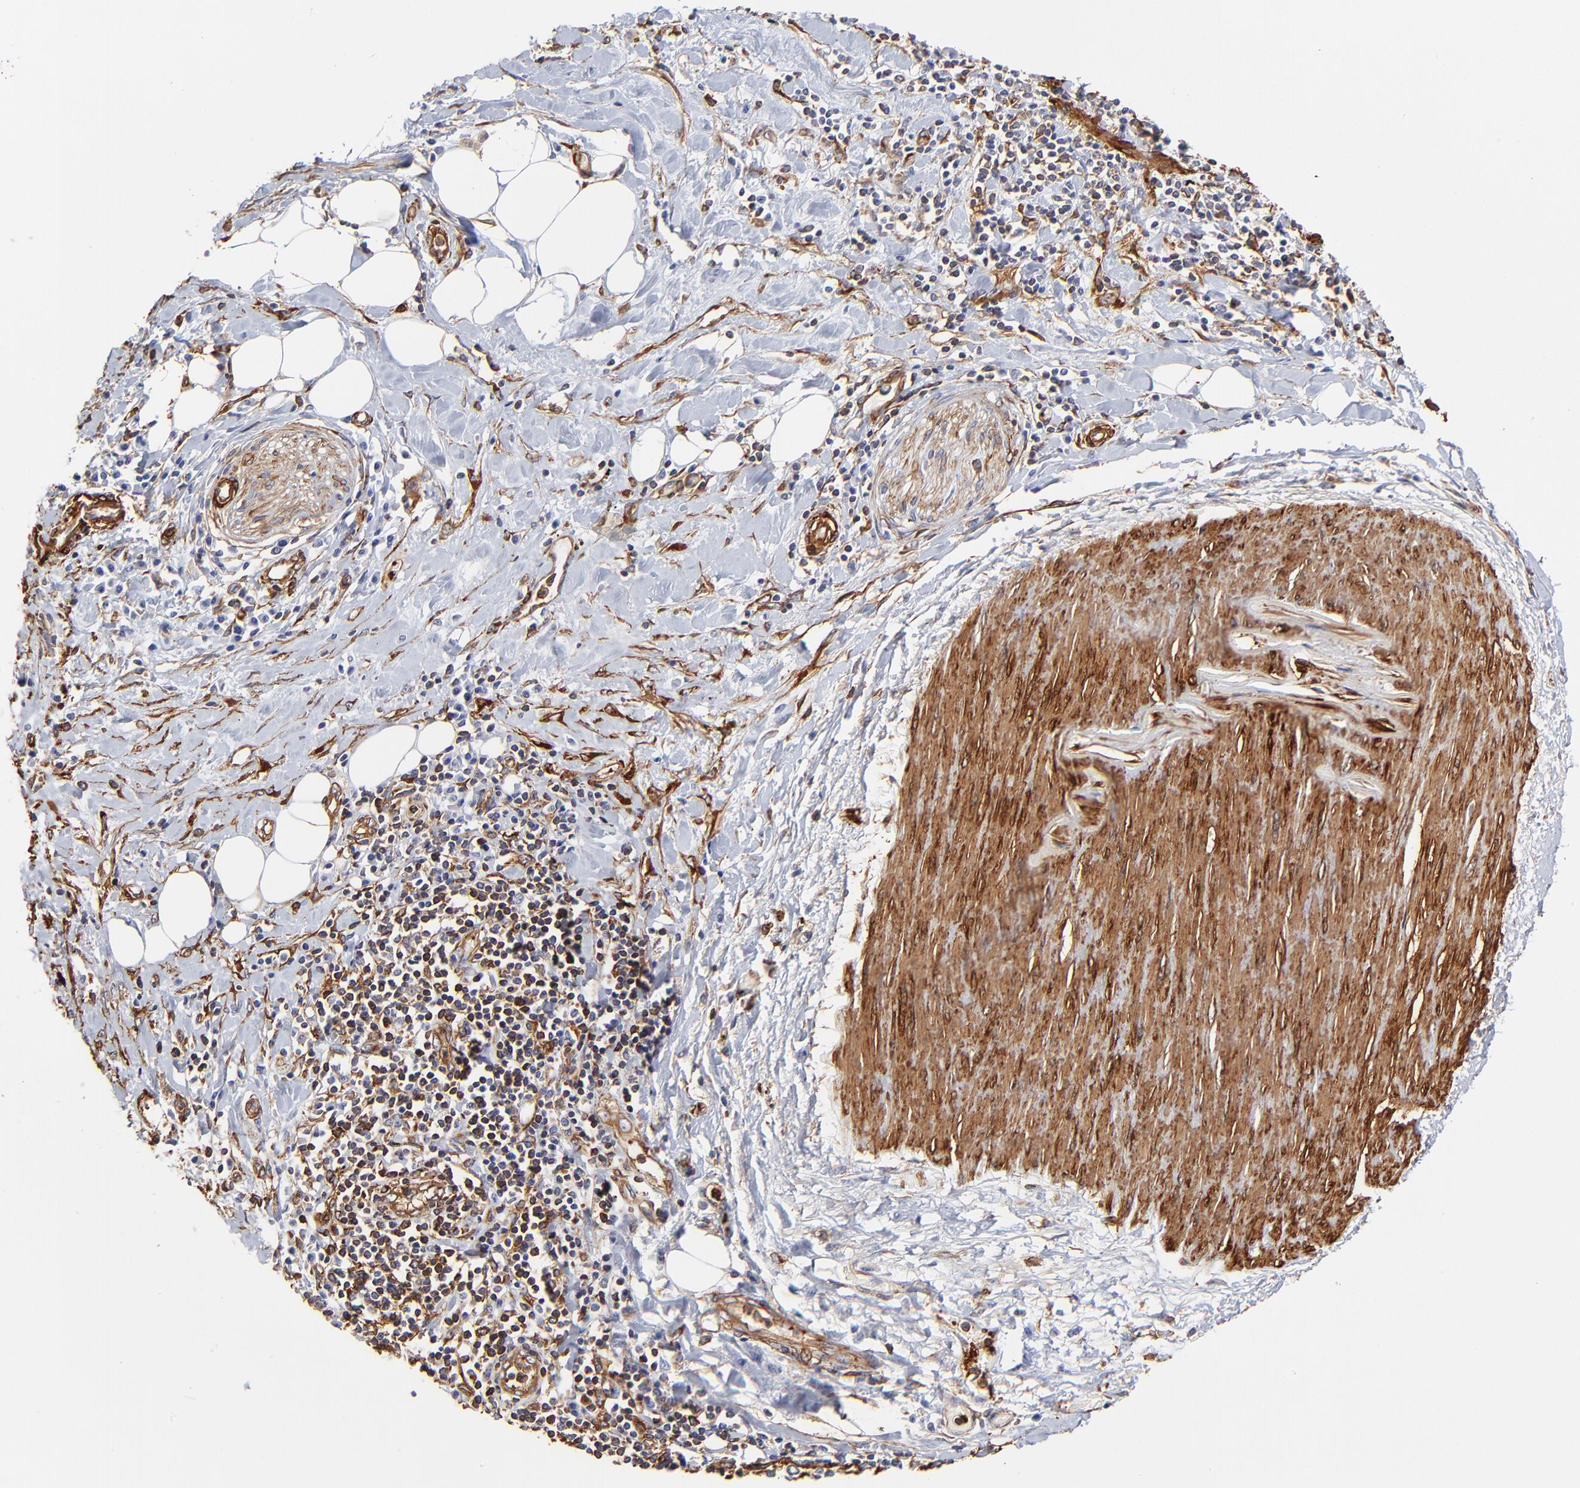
{"staining": {"intensity": "moderate", "quantity": ">75%", "location": "cytoplasmic/membranous"}, "tissue": "pancreatic cancer", "cell_type": "Tumor cells", "image_type": "cancer", "snomed": [{"axis": "morphology", "description": "Adenocarcinoma, NOS"}, {"axis": "topography", "description": "Pancreas"}], "caption": "Protein staining demonstrates moderate cytoplasmic/membranous expression in approximately >75% of tumor cells in pancreatic cancer.", "gene": "FLNA", "patient": {"sex": "female", "age": 64}}